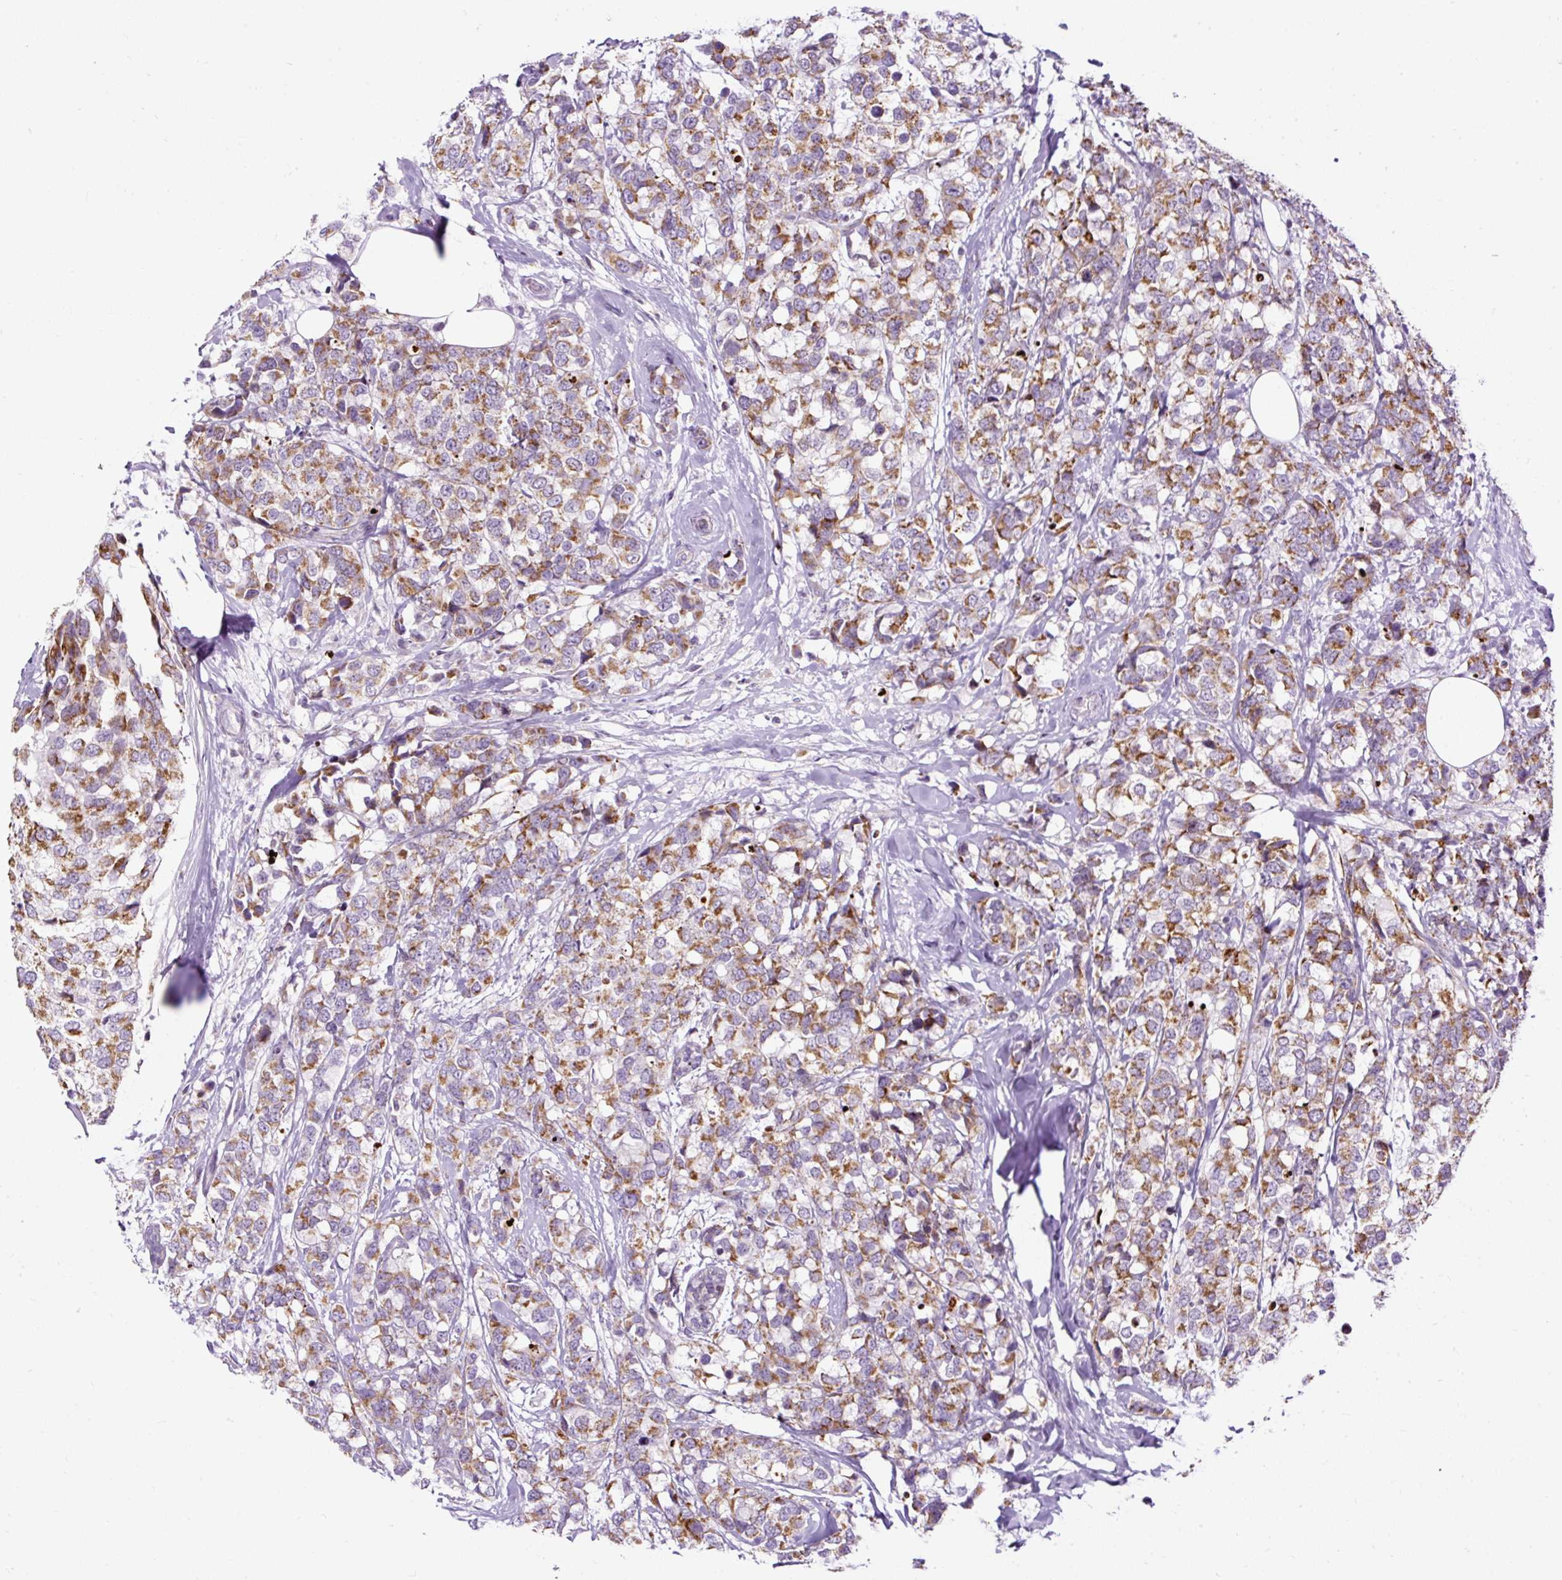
{"staining": {"intensity": "moderate", "quantity": ">75%", "location": "cytoplasmic/membranous"}, "tissue": "breast cancer", "cell_type": "Tumor cells", "image_type": "cancer", "snomed": [{"axis": "morphology", "description": "Lobular carcinoma"}, {"axis": "topography", "description": "Breast"}], "caption": "Moderate cytoplasmic/membranous staining is appreciated in approximately >75% of tumor cells in breast lobular carcinoma.", "gene": "FMC1", "patient": {"sex": "female", "age": 59}}